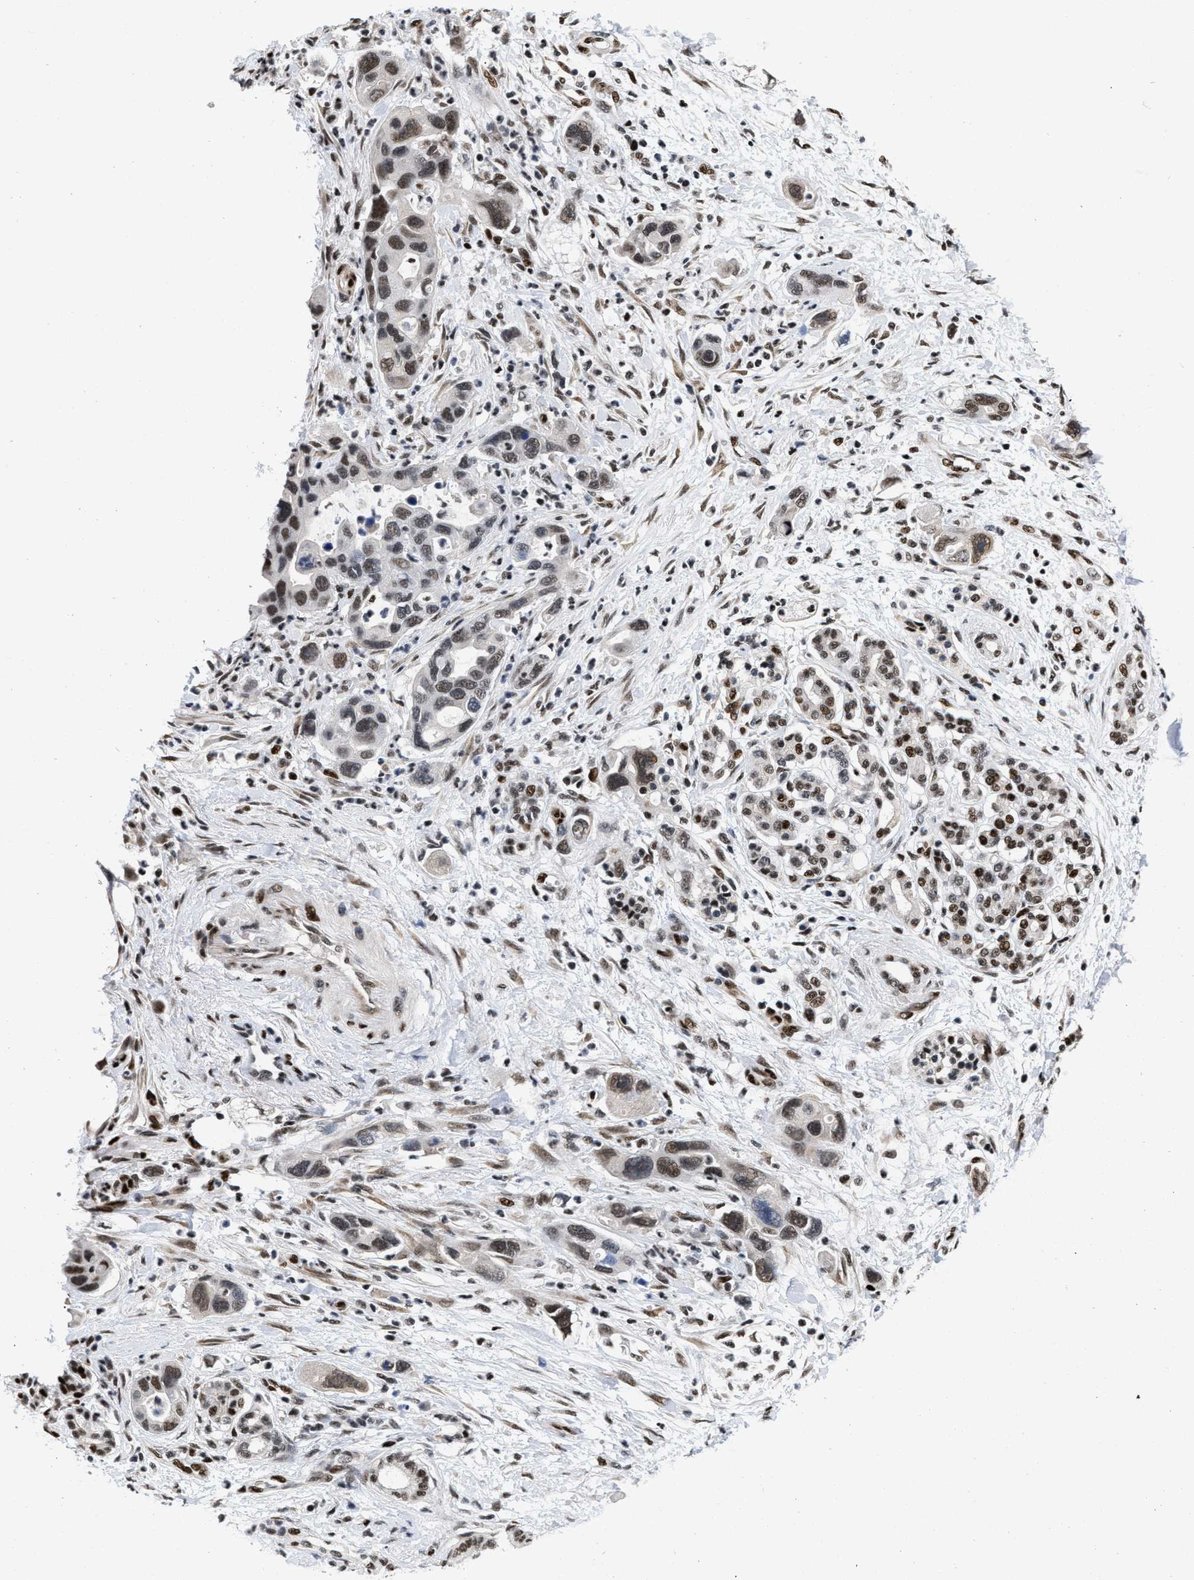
{"staining": {"intensity": "moderate", "quantity": ">75%", "location": "nuclear"}, "tissue": "pancreatic cancer", "cell_type": "Tumor cells", "image_type": "cancer", "snomed": [{"axis": "morphology", "description": "Normal tissue, NOS"}, {"axis": "morphology", "description": "Adenocarcinoma, NOS"}, {"axis": "topography", "description": "Pancreas"}], "caption": "This is a photomicrograph of IHC staining of pancreatic cancer, which shows moderate expression in the nuclear of tumor cells.", "gene": "CREB1", "patient": {"sex": "female", "age": 71}}